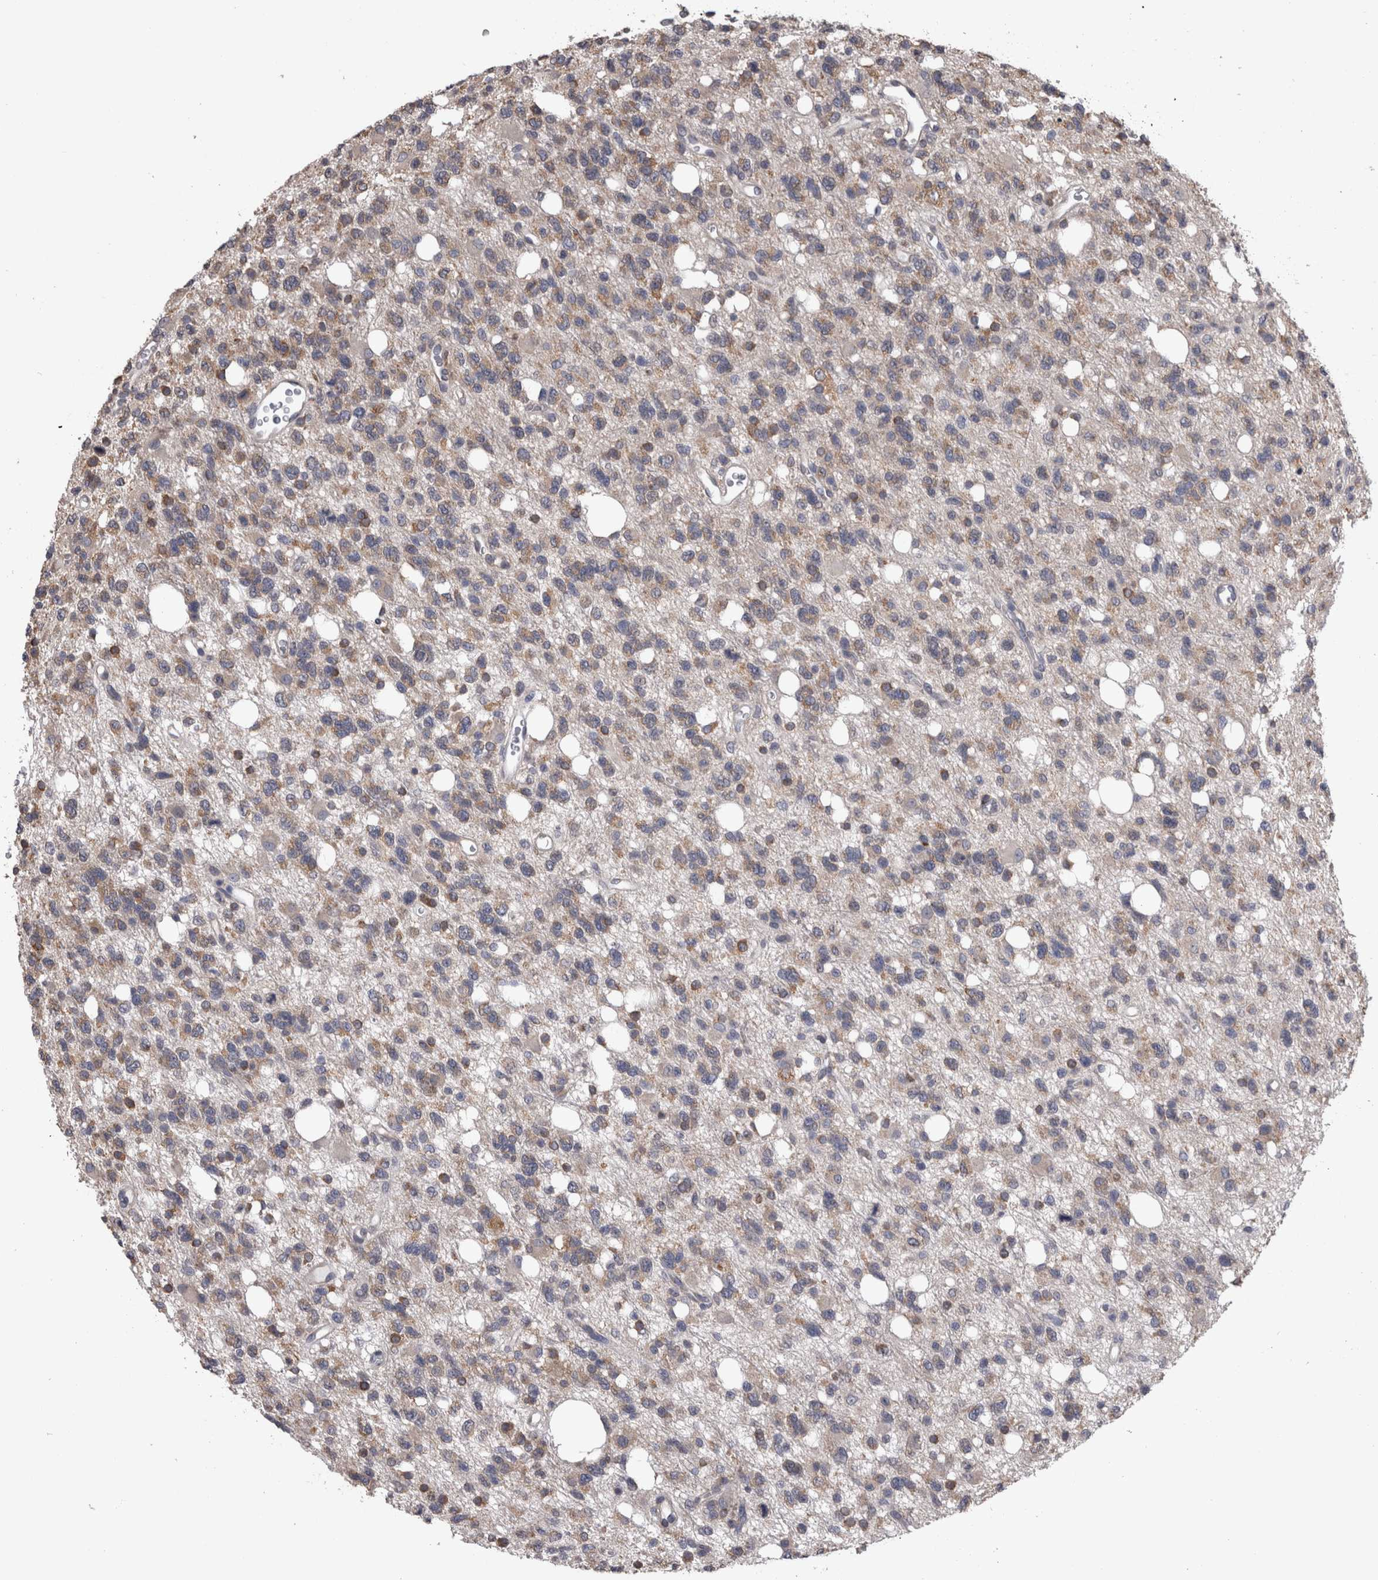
{"staining": {"intensity": "weak", "quantity": "25%-75%", "location": "cytoplasmic/membranous"}, "tissue": "glioma", "cell_type": "Tumor cells", "image_type": "cancer", "snomed": [{"axis": "morphology", "description": "Glioma, malignant, High grade"}, {"axis": "topography", "description": "Brain"}], "caption": "An image showing weak cytoplasmic/membranous staining in about 25%-75% of tumor cells in malignant high-grade glioma, as visualized by brown immunohistochemical staining.", "gene": "DDX6", "patient": {"sex": "female", "age": 62}}